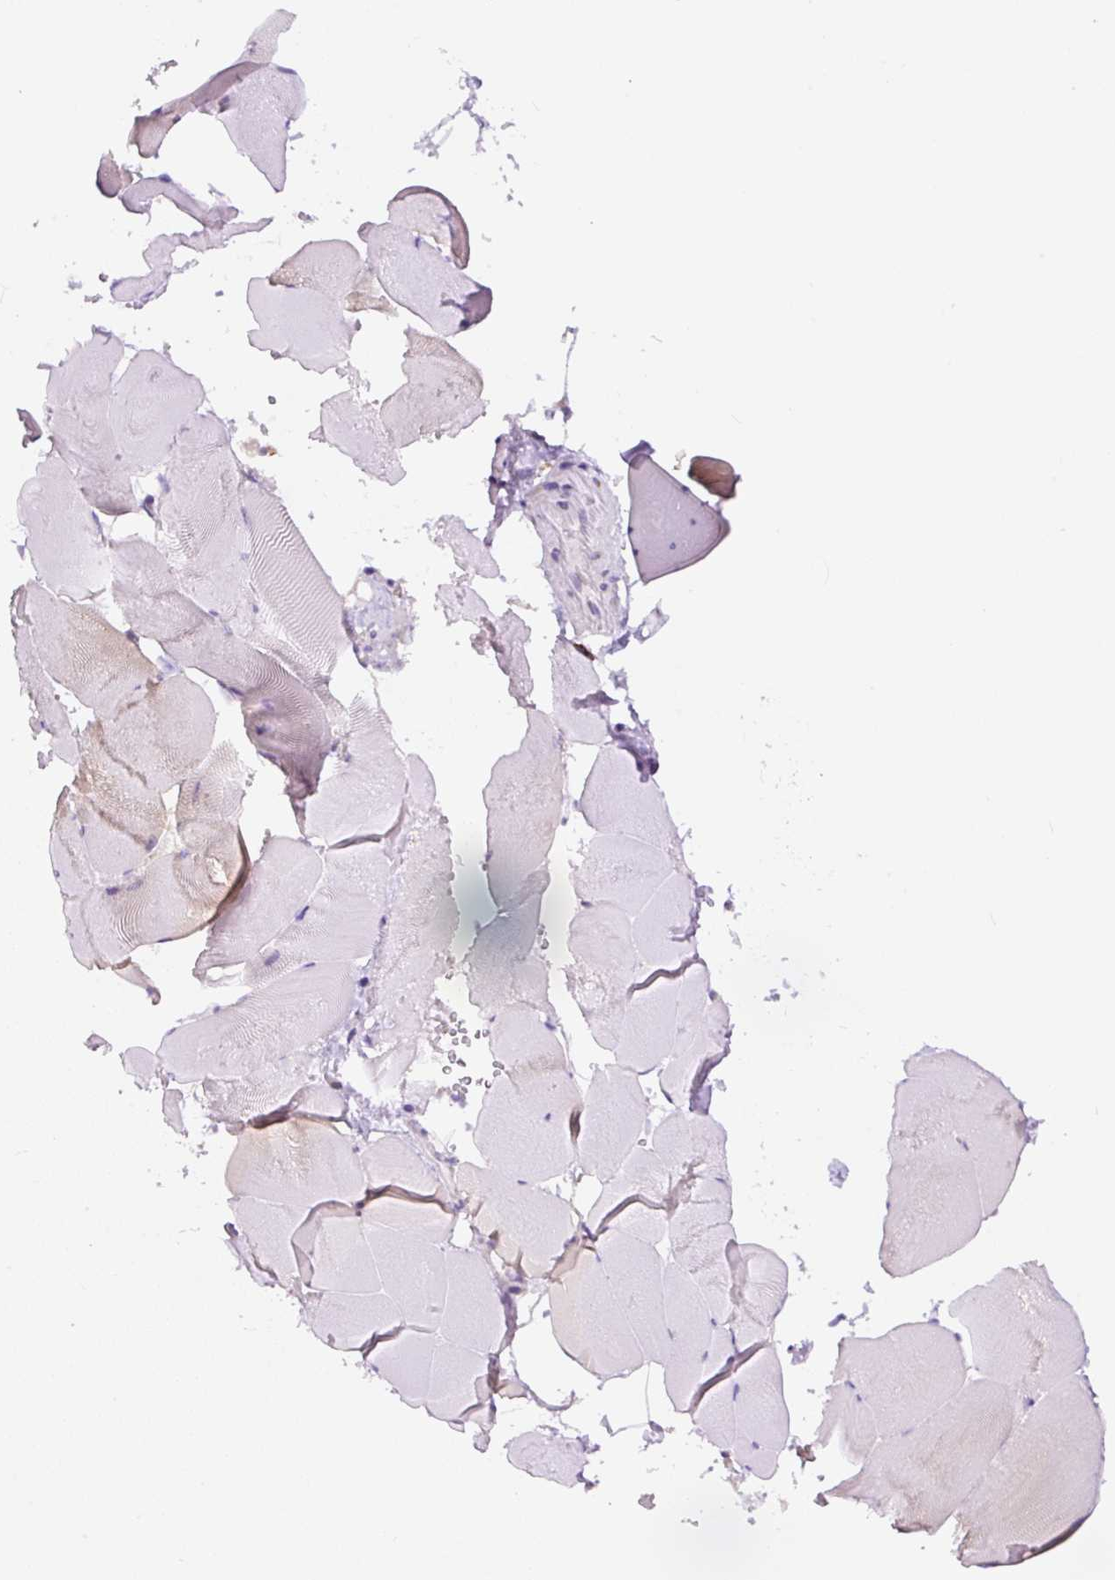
{"staining": {"intensity": "moderate", "quantity": "<25%", "location": "cytoplasmic/membranous"}, "tissue": "skeletal muscle", "cell_type": "Myocytes", "image_type": "normal", "snomed": [{"axis": "morphology", "description": "Normal tissue, NOS"}, {"axis": "topography", "description": "Skeletal muscle"}], "caption": "Immunohistochemical staining of unremarkable human skeletal muscle exhibits <25% levels of moderate cytoplasmic/membranous protein expression in approximately <25% of myocytes.", "gene": "CEBPZOS", "patient": {"sex": "female", "age": 64}}